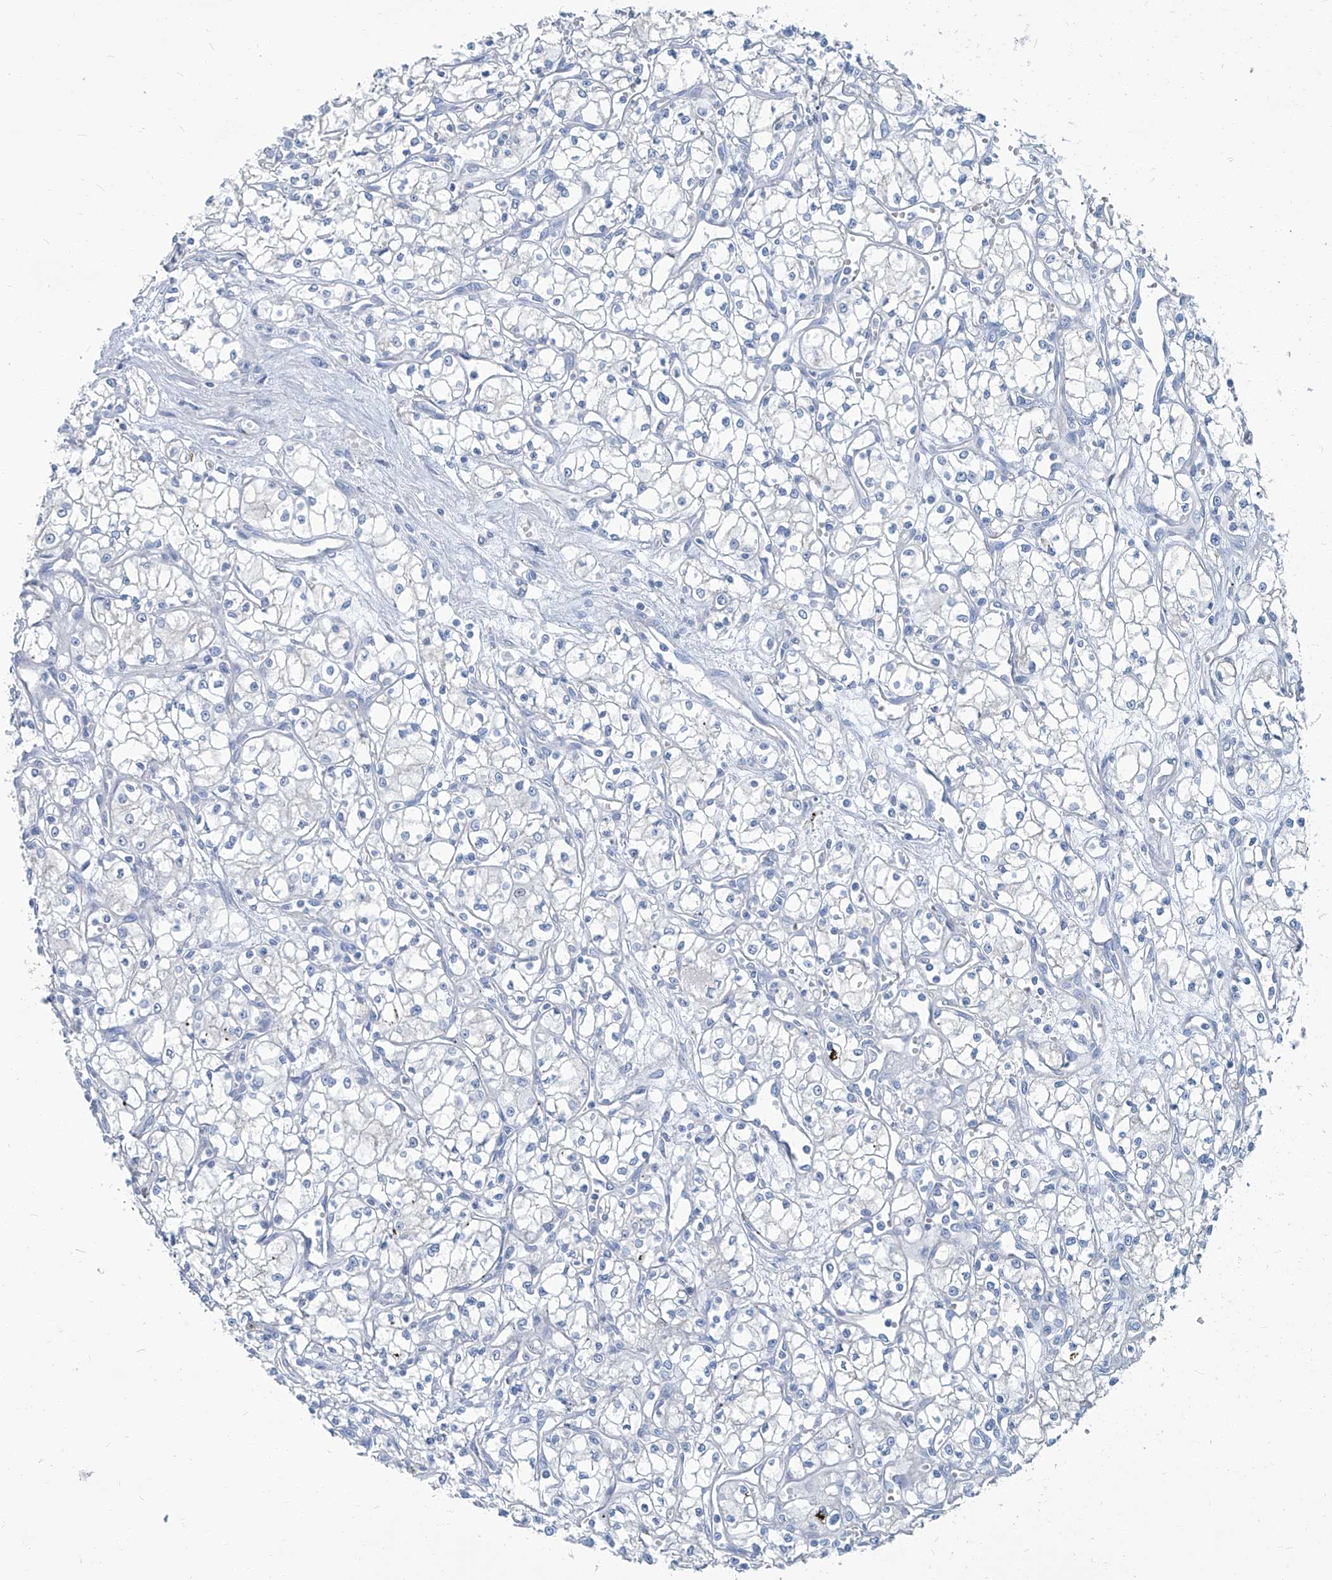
{"staining": {"intensity": "negative", "quantity": "none", "location": "none"}, "tissue": "renal cancer", "cell_type": "Tumor cells", "image_type": "cancer", "snomed": [{"axis": "morphology", "description": "Adenocarcinoma, NOS"}, {"axis": "topography", "description": "Kidney"}], "caption": "There is no significant positivity in tumor cells of renal adenocarcinoma. The staining is performed using DAB (3,3'-diaminobenzidine) brown chromogen with nuclei counter-stained in using hematoxylin.", "gene": "PFKL", "patient": {"sex": "male", "age": 59}}